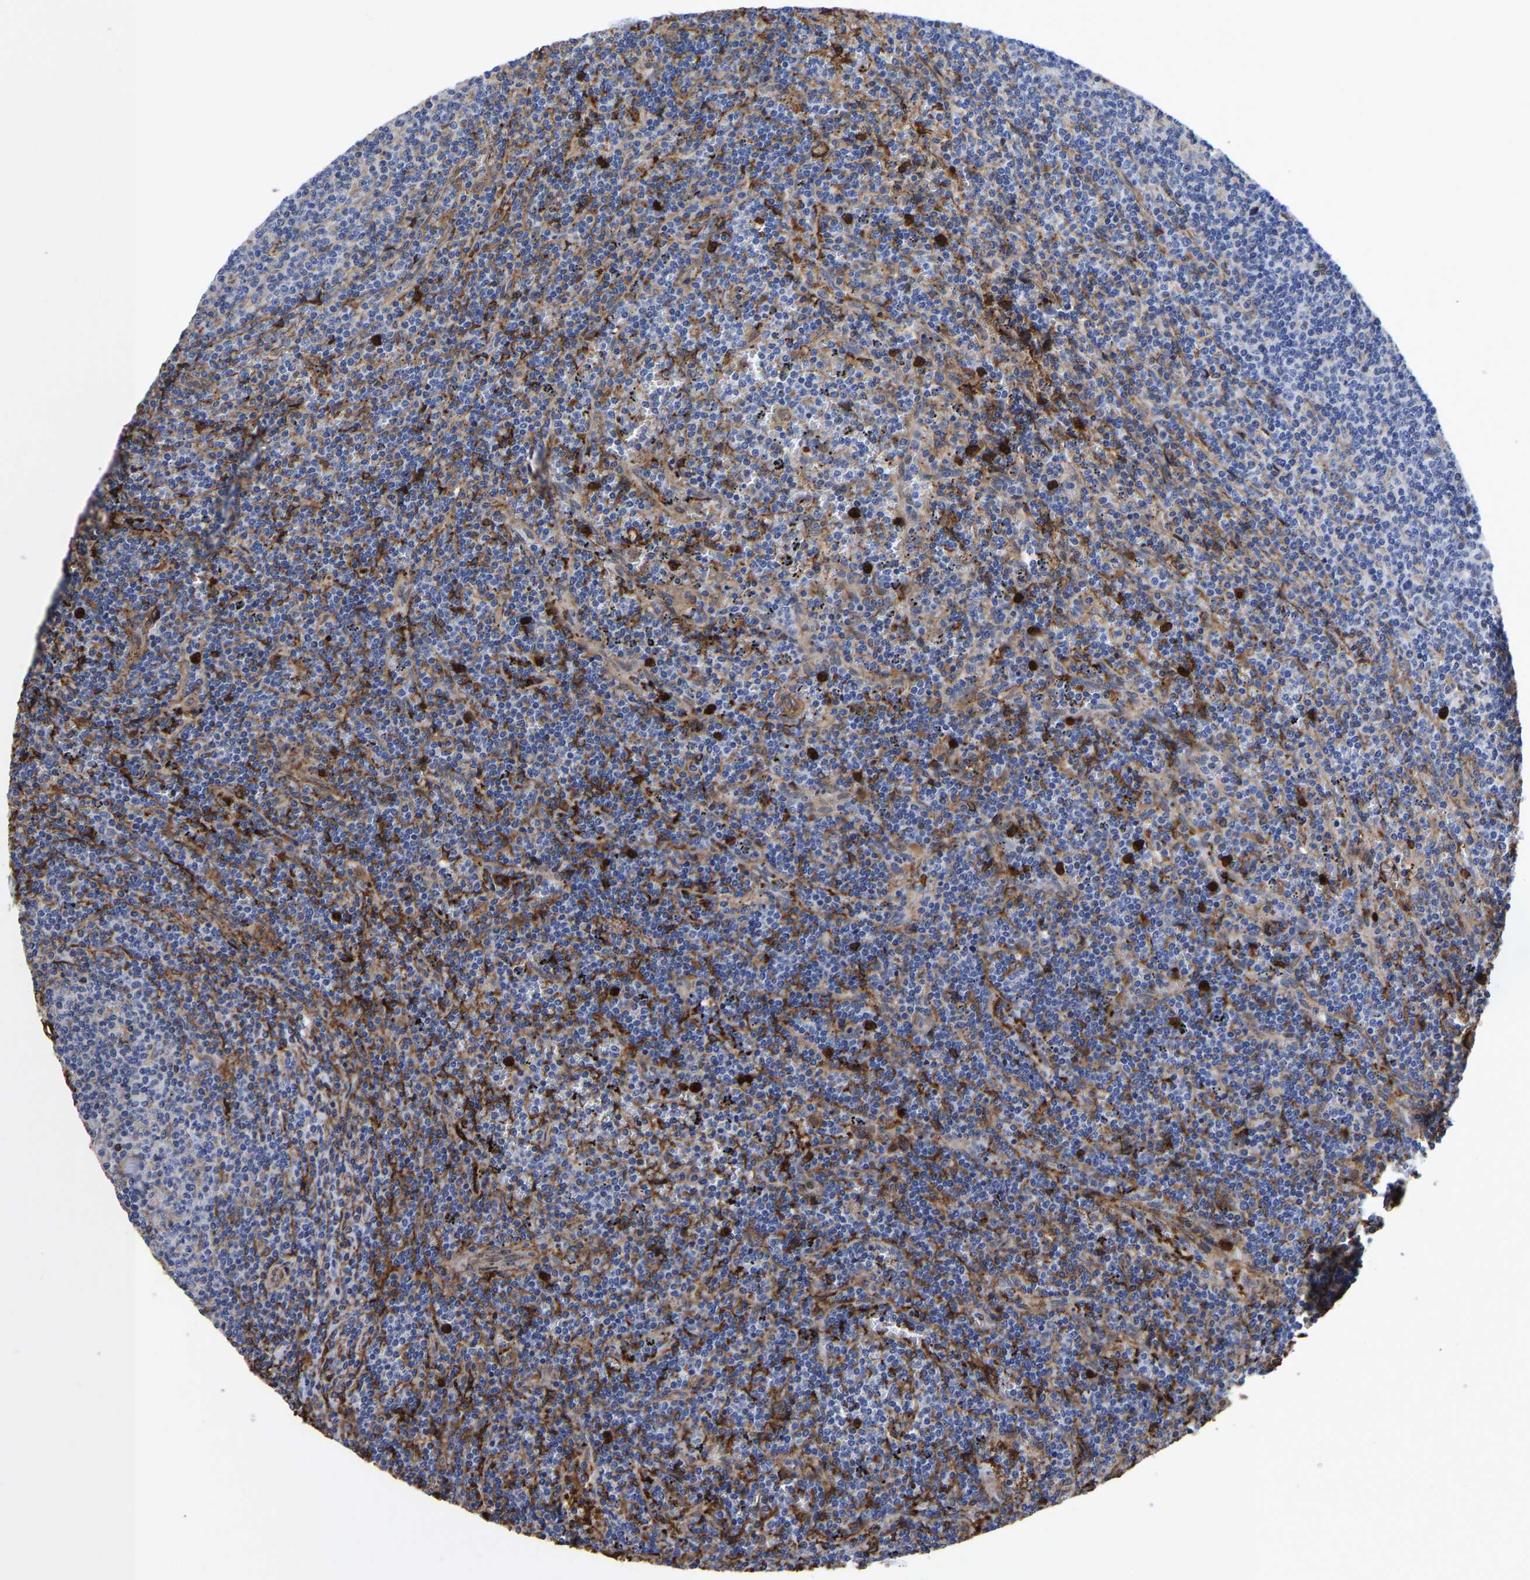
{"staining": {"intensity": "negative", "quantity": "none", "location": "none"}, "tissue": "lymphoma", "cell_type": "Tumor cells", "image_type": "cancer", "snomed": [{"axis": "morphology", "description": "Malignant lymphoma, non-Hodgkin's type, Low grade"}, {"axis": "topography", "description": "Spleen"}], "caption": "A photomicrograph of human low-grade malignant lymphoma, non-Hodgkin's type is negative for staining in tumor cells. (DAB immunohistochemistry (IHC) visualized using brightfield microscopy, high magnification).", "gene": "LIF", "patient": {"sex": "female", "age": 50}}